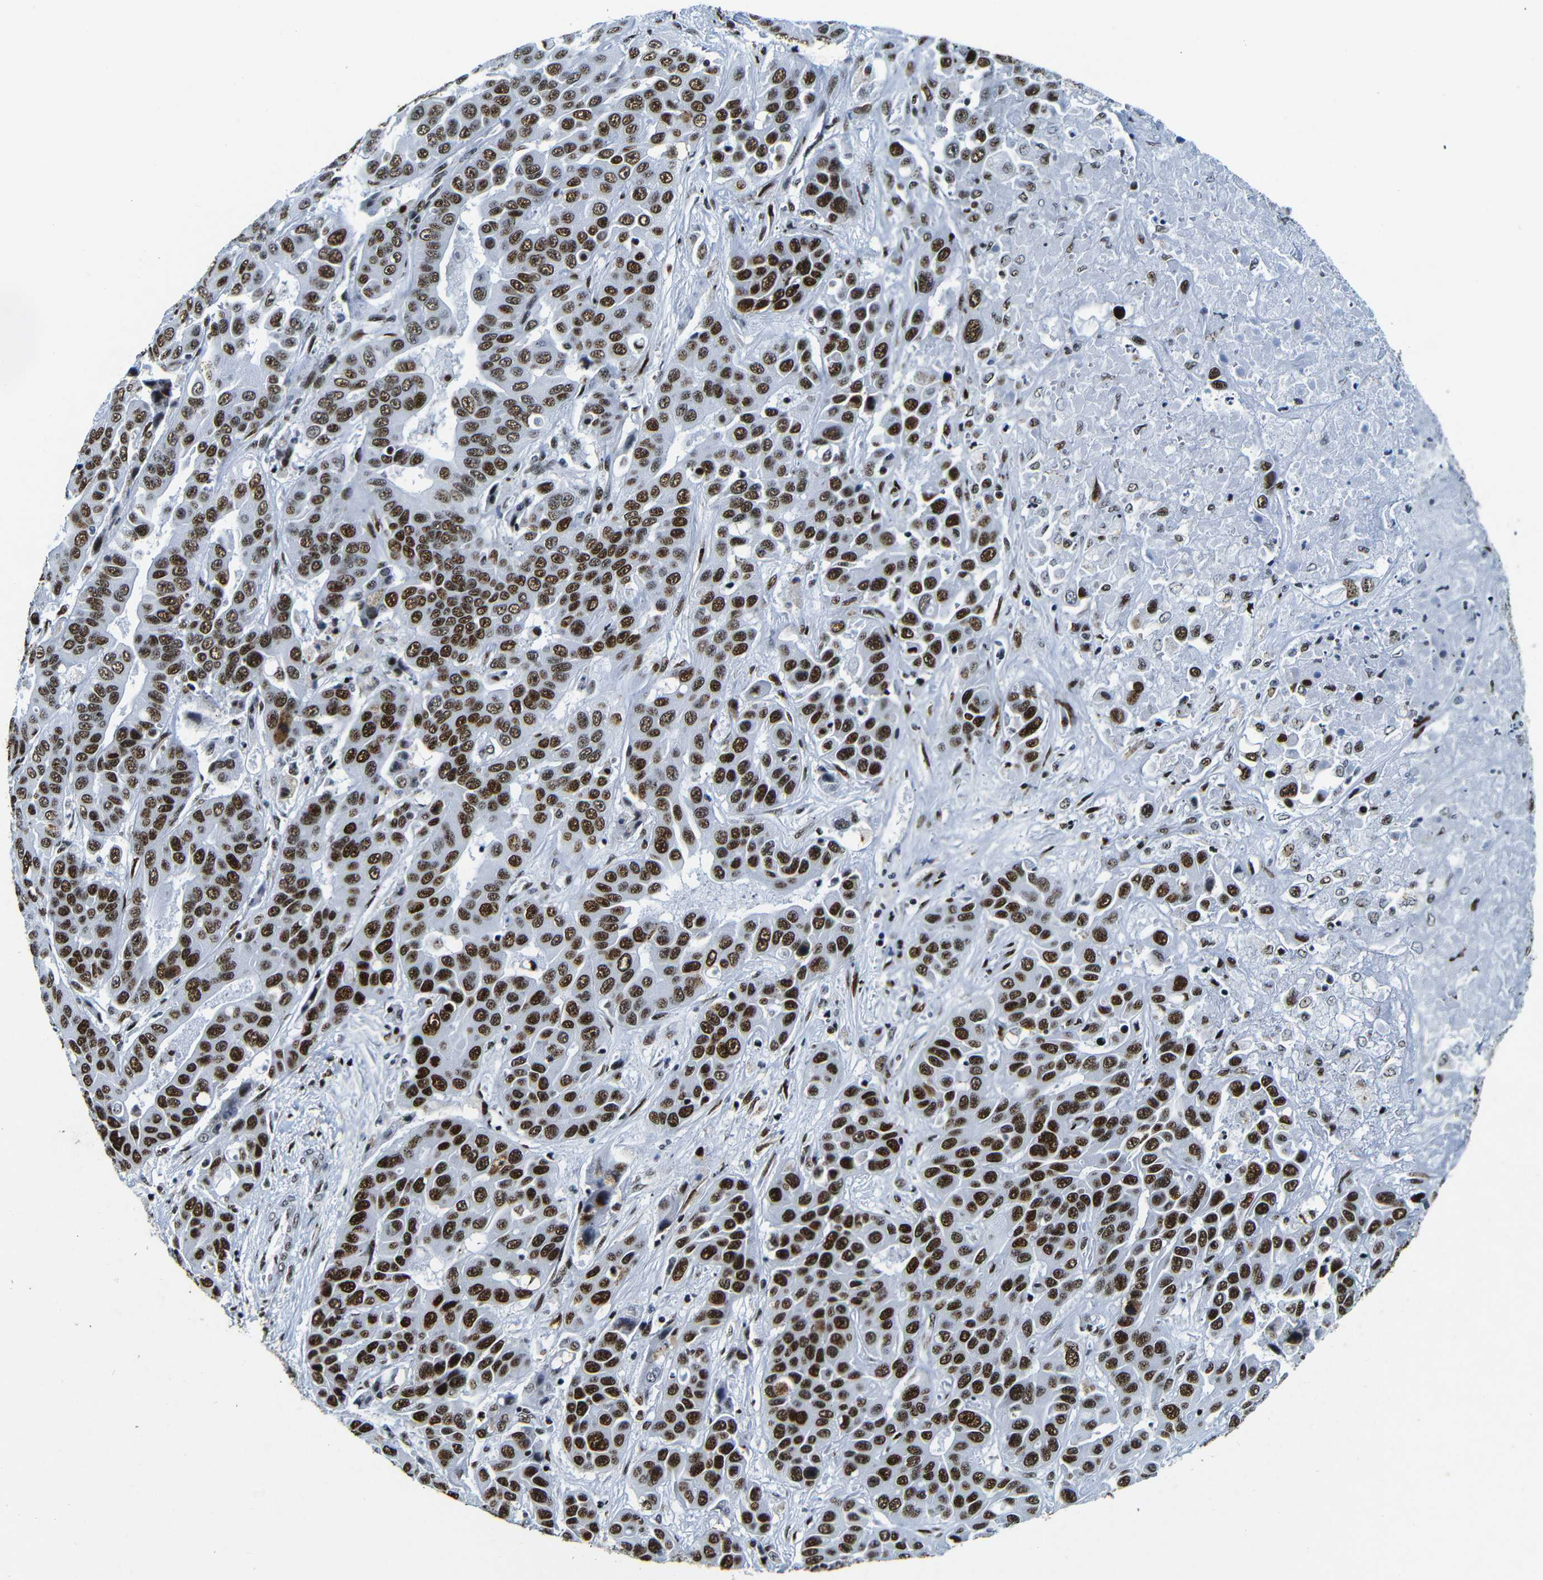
{"staining": {"intensity": "strong", "quantity": ">75%", "location": "nuclear"}, "tissue": "liver cancer", "cell_type": "Tumor cells", "image_type": "cancer", "snomed": [{"axis": "morphology", "description": "Cholangiocarcinoma"}, {"axis": "topography", "description": "Liver"}], "caption": "Protein staining by IHC demonstrates strong nuclear staining in about >75% of tumor cells in cholangiocarcinoma (liver).", "gene": "SRSF1", "patient": {"sex": "female", "age": 52}}